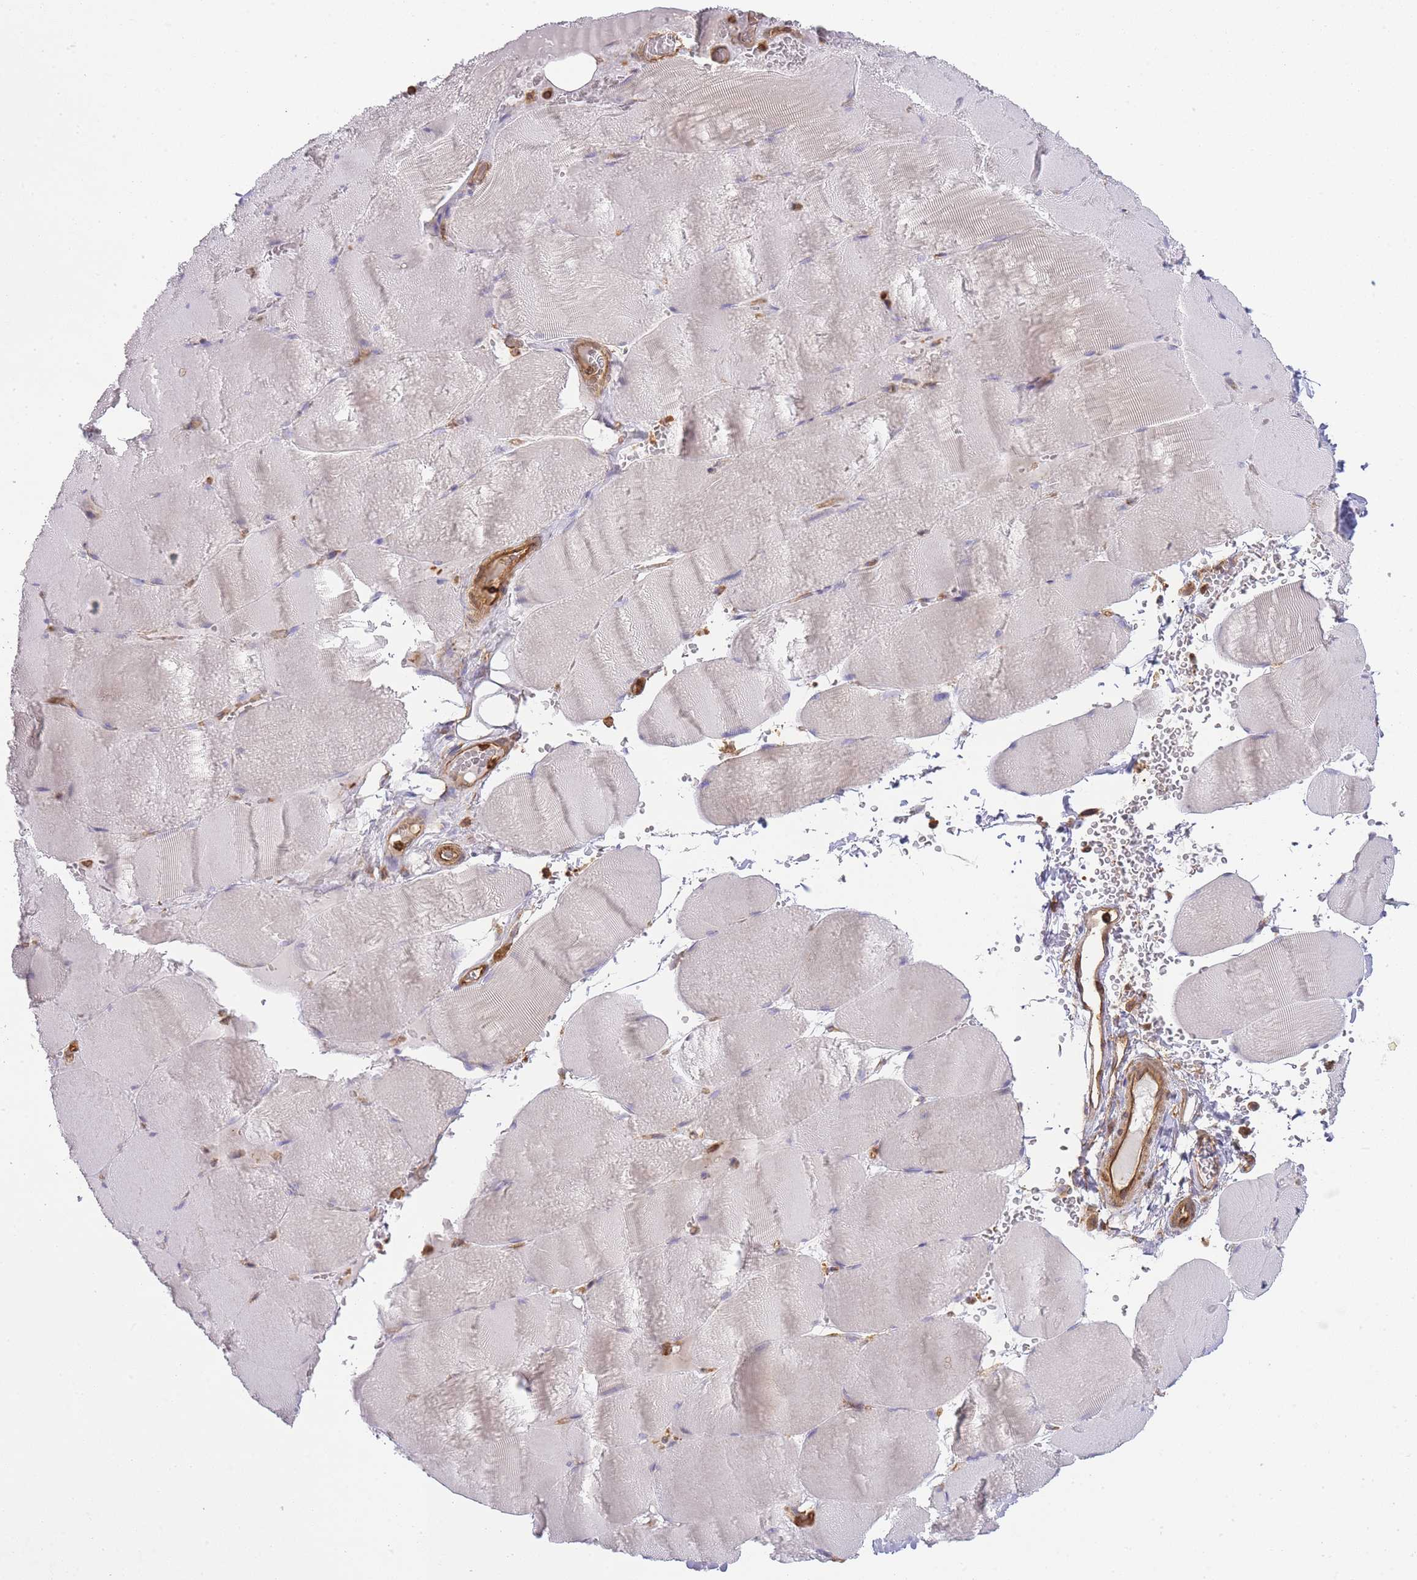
{"staining": {"intensity": "negative", "quantity": "none", "location": "none"}, "tissue": "skeletal muscle", "cell_type": "Myocytes", "image_type": "normal", "snomed": [{"axis": "morphology", "description": "Normal tissue, NOS"}, {"axis": "topography", "description": "Skeletal muscle"}, {"axis": "topography", "description": "Head-Neck"}], "caption": "Image shows no significant protein expression in myocytes of unremarkable skeletal muscle.", "gene": "MSN", "patient": {"sex": "male", "age": 66}}